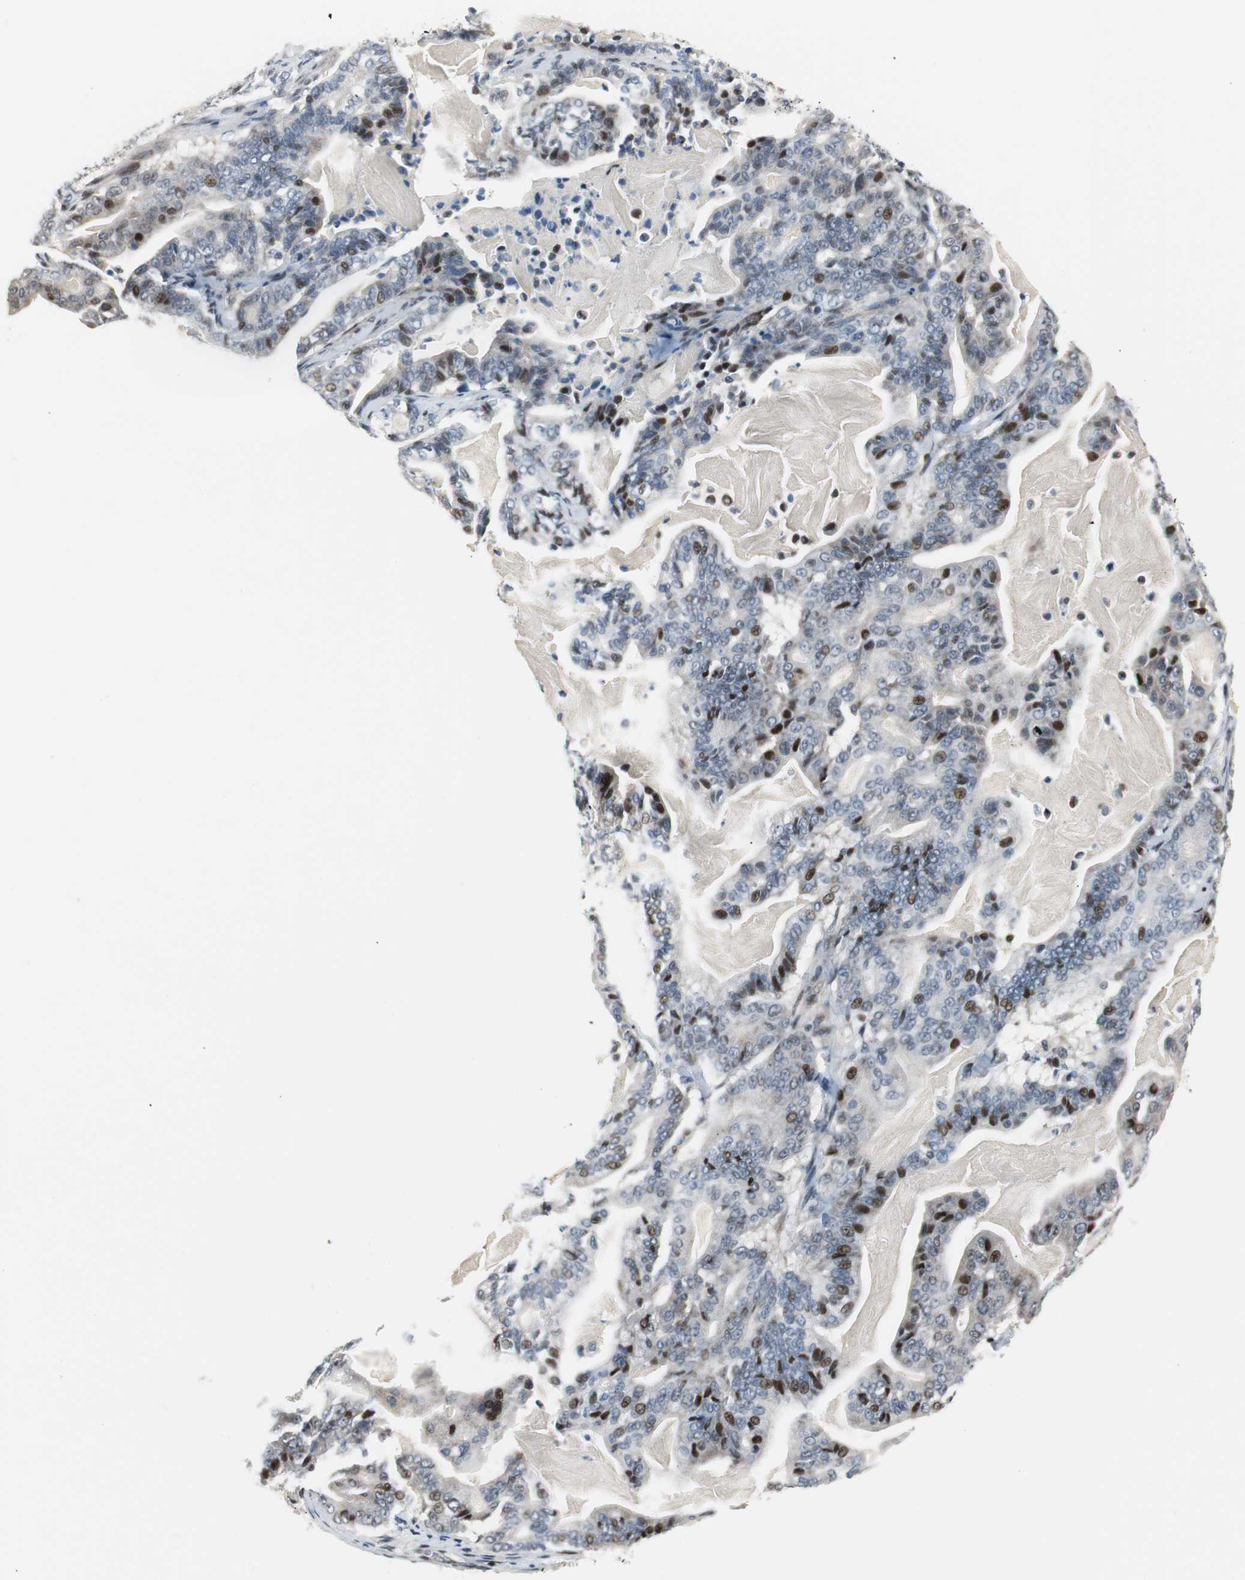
{"staining": {"intensity": "moderate", "quantity": "<25%", "location": "nuclear"}, "tissue": "pancreatic cancer", "cell_type": "Tumor cells", "image_type": "cancer", "snomed": [{"axis": "morphology", "description": "Adenocarcinoma, NOS"}, {"axis": "topography", "description": "Pancreas"}], "caption": "Immunohistochemical staining of pancreatic cancer demonstrates low levels of moderate nuclear protein positivity in approximately <25% of tumor cells. Using DAB (brown) and hematoxylin (blue) stains, captured at high magnification using brightfield microscopy.", "gene": "RAD1", "patient": {"sex": "male", "age": 63}}